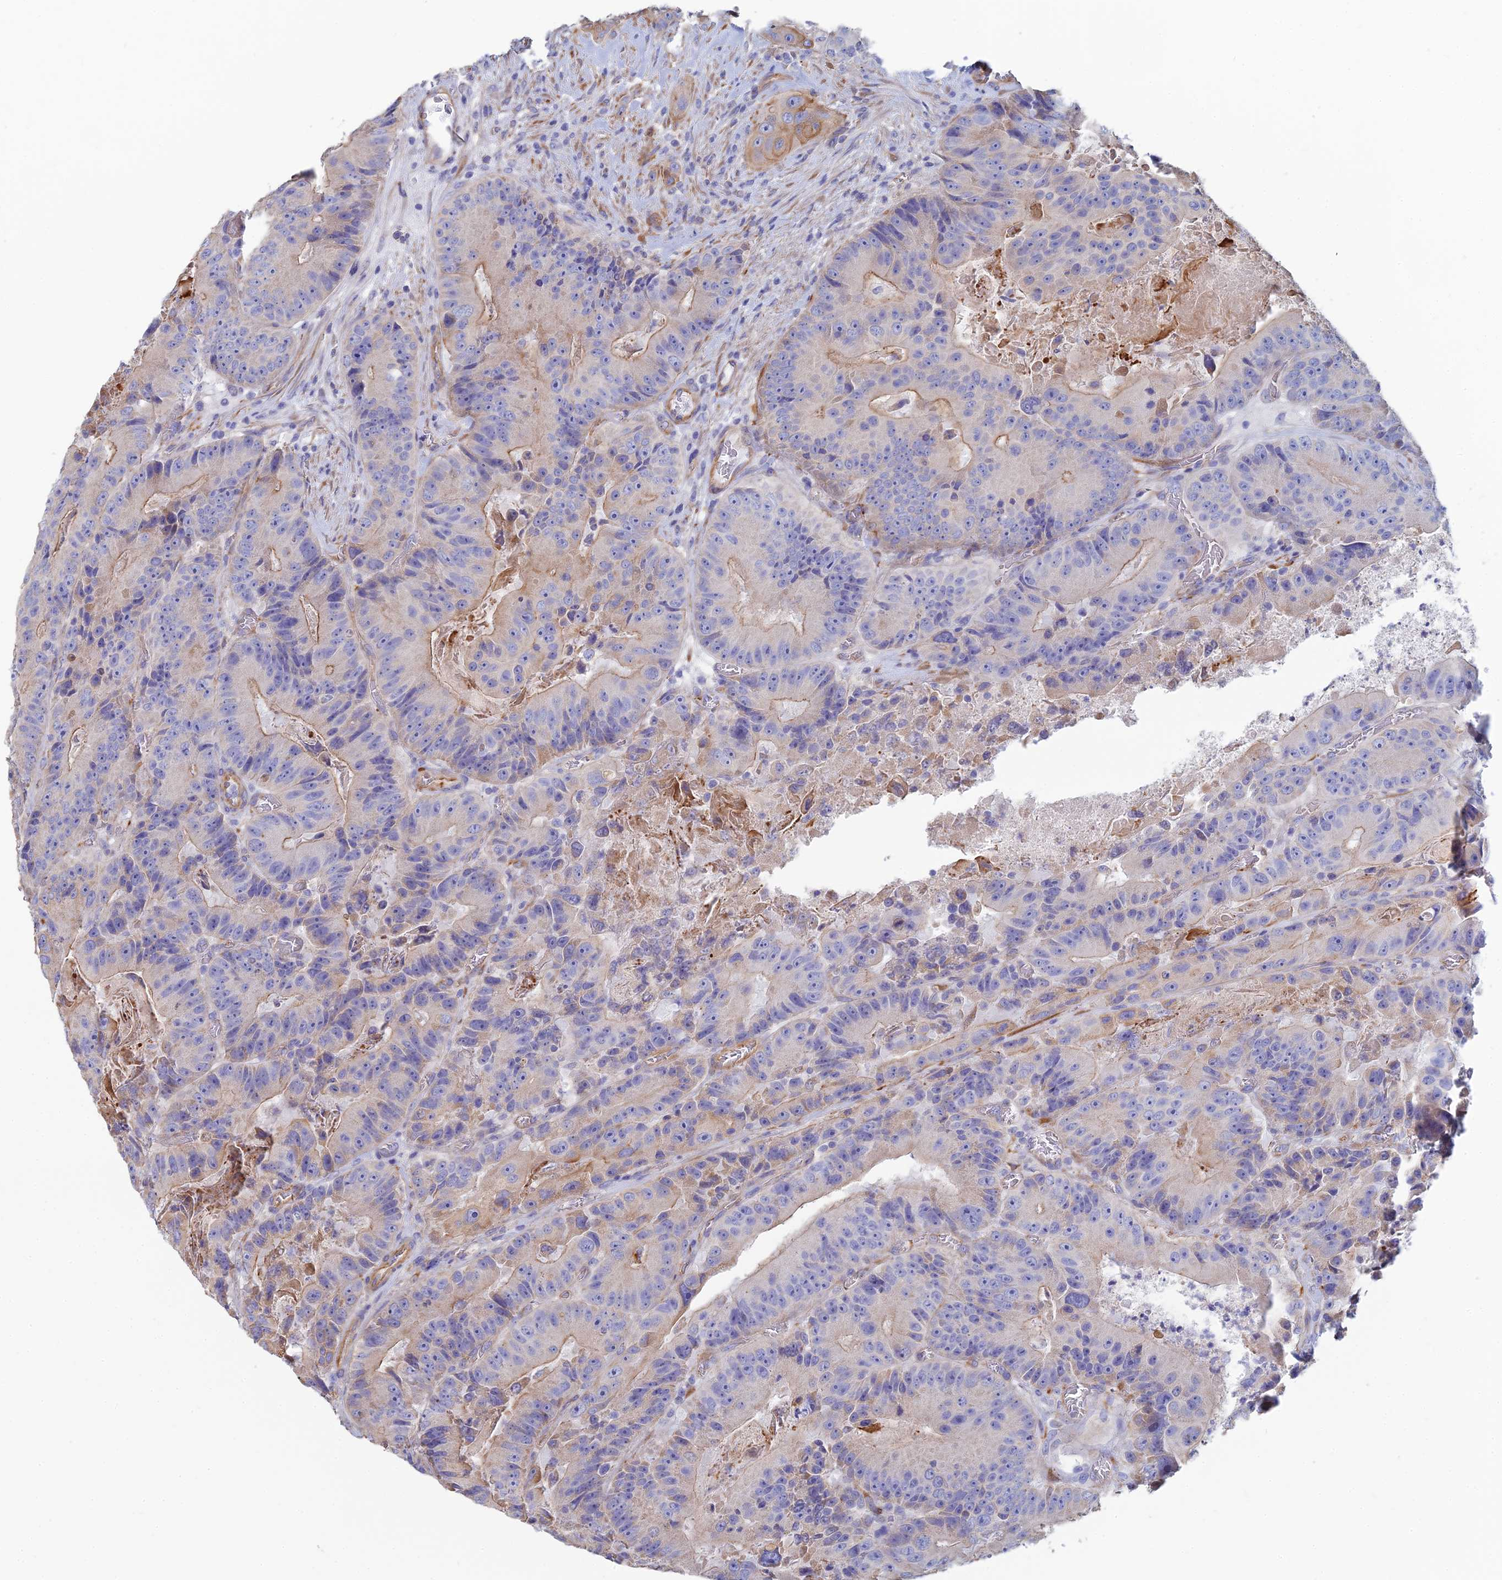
{"staining": {"intensity": "moderate", "quantity": "<25%", "location": "cytoplasmic/membranous"}, "tissue": "colorectal cancer", "cell_type": "Tumor cells", "image_type": "cancer", "snomed": [{"axis": "morphology", "description": "Adenocarcinoma, NOS"}, {"axis": "topography", "description": "Colon"}], "caption": "A histopathology image of human adenocarcinoma (colorectal) stained for a protein demonstrates moderate cytoplasmic/membranous brown staining in tumor cells. Immunohistochemistry stains the protein of interest in brown and the nuclei are stained blue.", "gene": "PCDHA5", "patient": {"sex": "female", "age": 86}}